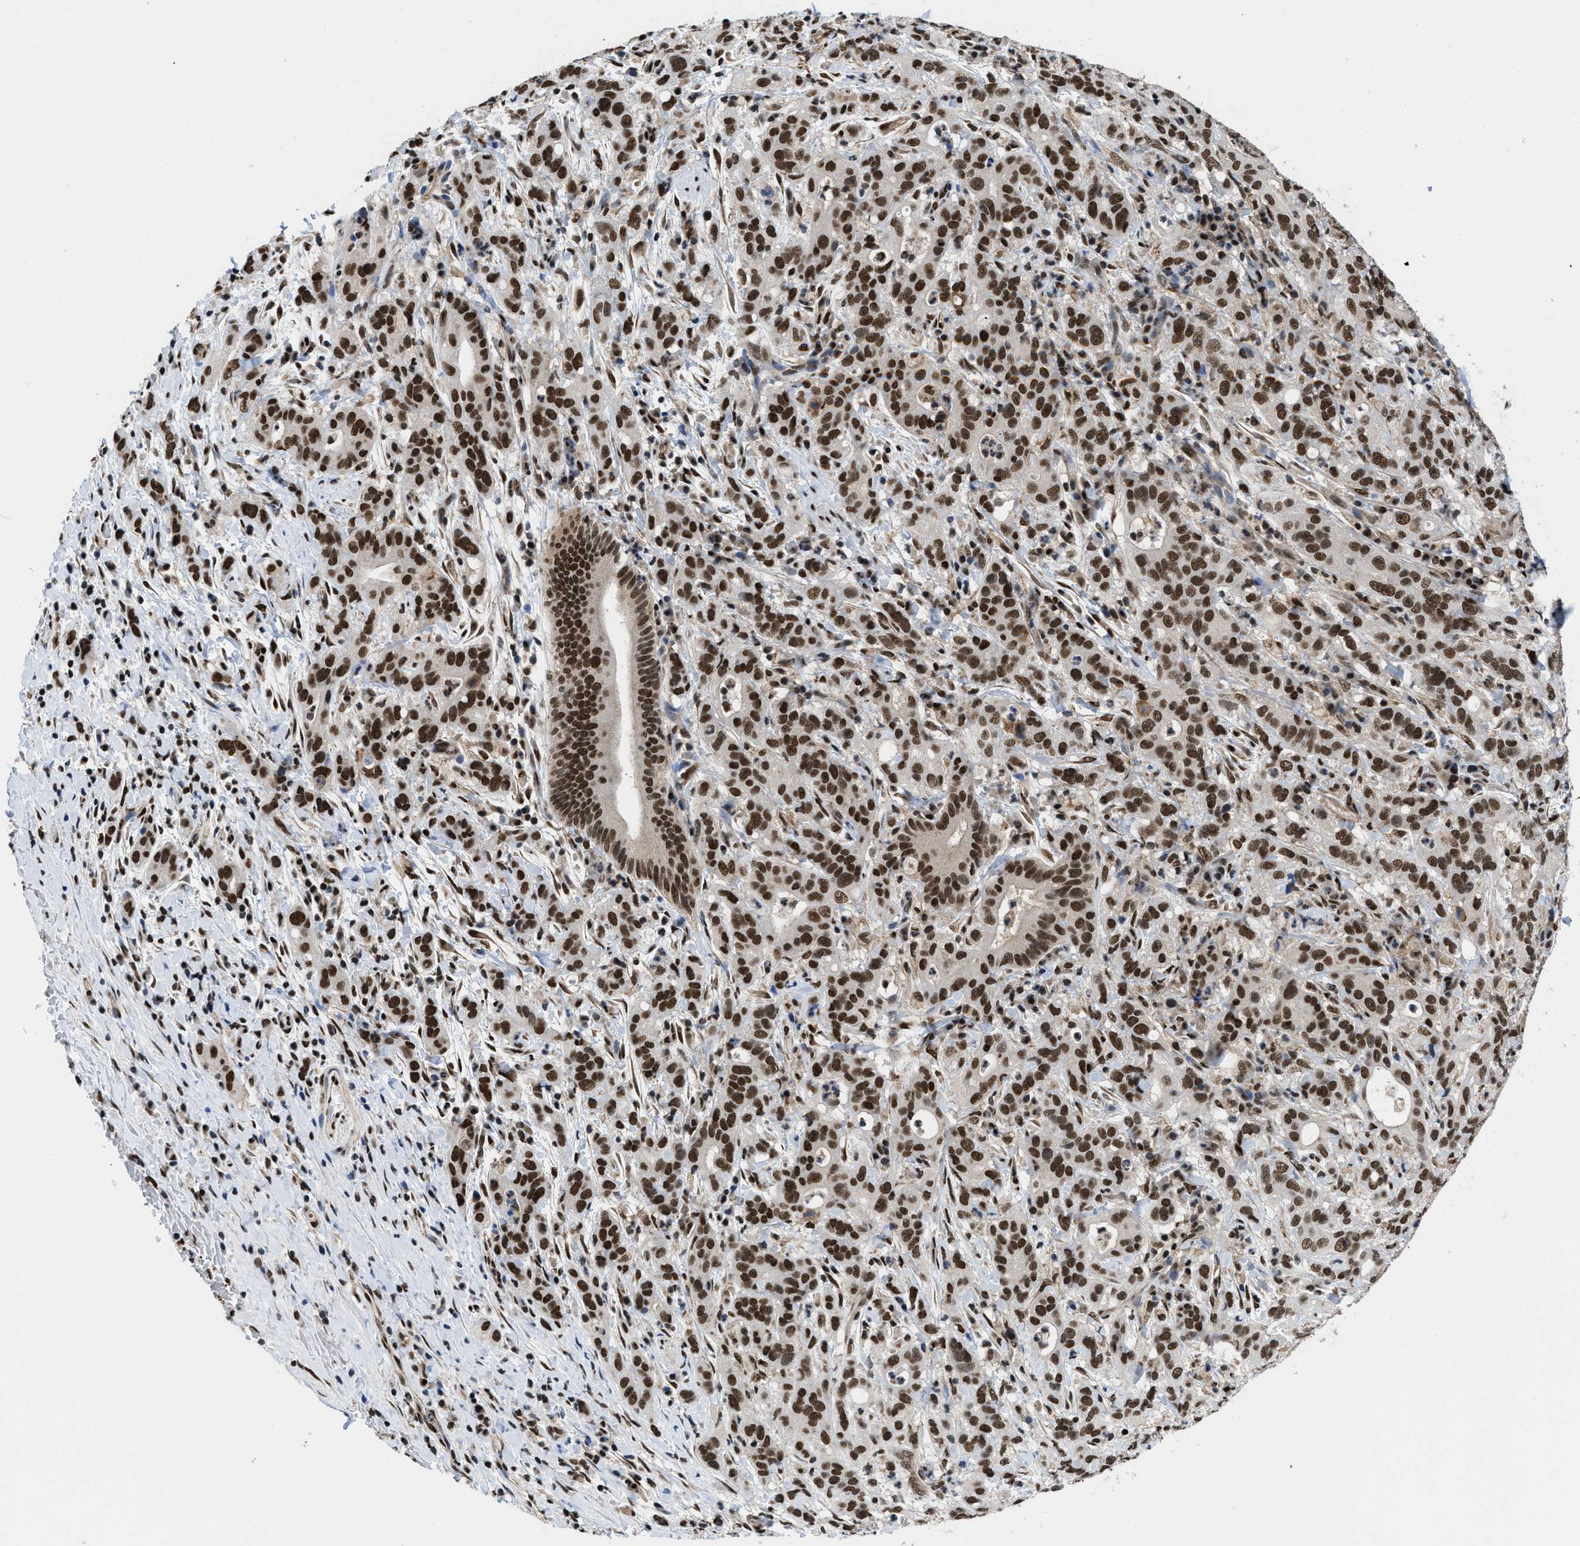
{"staining": {"intensity": "strong", "quantity": ">75%", "location": "nuclear"}, "tissue": "liver cancer", "cell_type": "Tumor cells", "image_type": "cancer", "snomed": [{"axis": "morphology", "description": "Cholangiocarcinoma"}, {"axis": "topography", "description": "Liver"}], "caption": "Liver cancer (cholangiocarcinoma) was stained to show a protein in brown. There is high levels of strong nuclear positivity in approximately >75% of tumor cells.", "gene": "SAFB", "patient": {"sex": "female", "age": 38}}